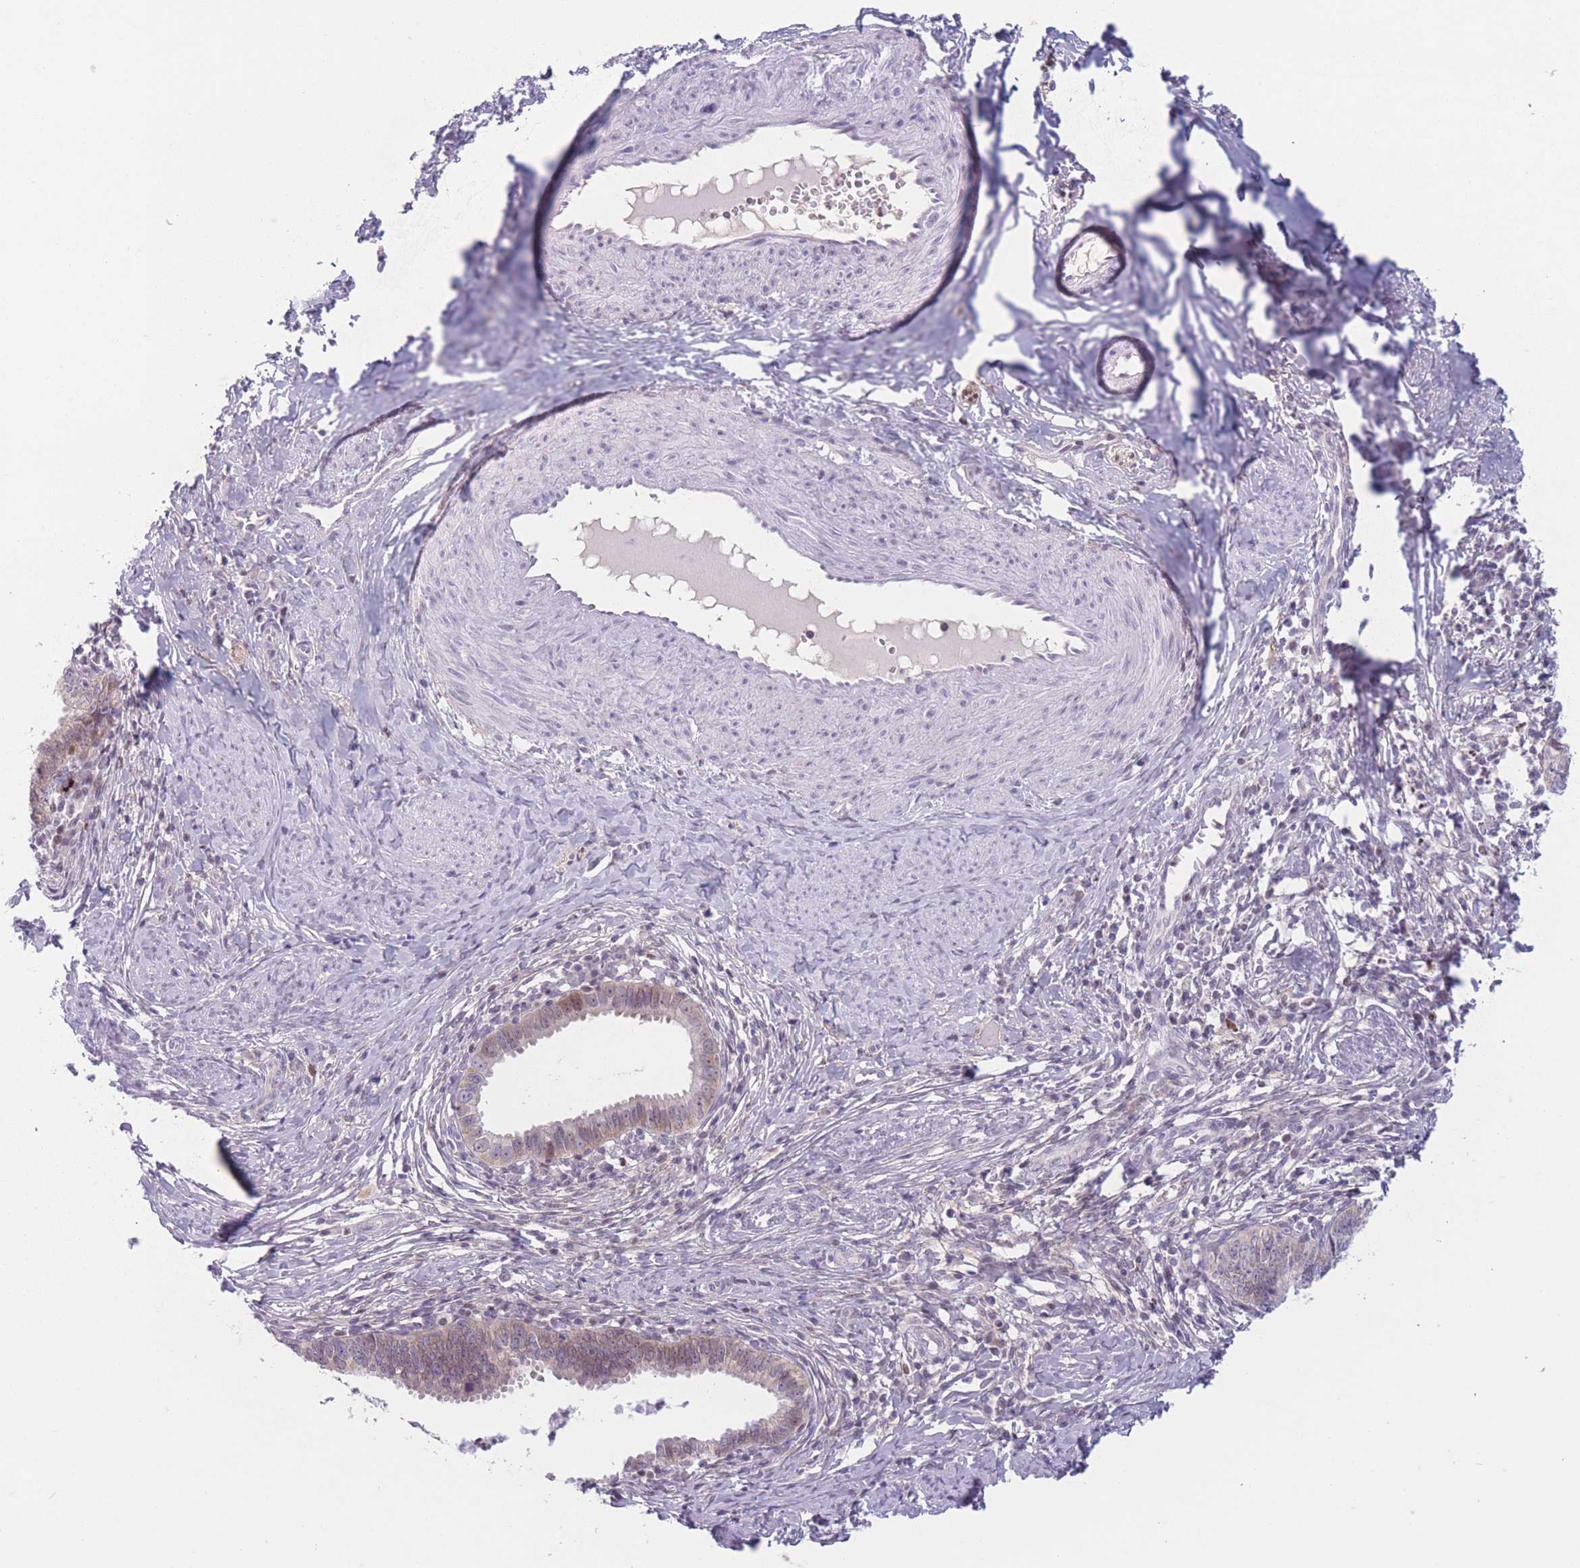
{"staining": {"intensity": "weak", "quantity": "25%-75%", "location": "cytoplasmic/membranous,nuclear"}, "tissue": "cervical cancer", "cell_type": "Tumor cells", "image_type": "cancer", "snomed": [{"axis": "morphology", "description": "Adenocarcinoma, NOS"}, {"axis": "topography", "description": "Cervix"}], "caption": "Protein positivity by IHC reveals weak cytoplasmic/membranous and nuclear expression in approximately 25%-75% of tumor cells in adenocarcinoma (cervical). (Stains: DAB (3,3'-diaminobenzidine) in brown, nuclei in blue, Microscopy: brightfield microscopy at high magnification).", "gene": "ZNF439", "patient": {"sex": "female", "age": 36}}